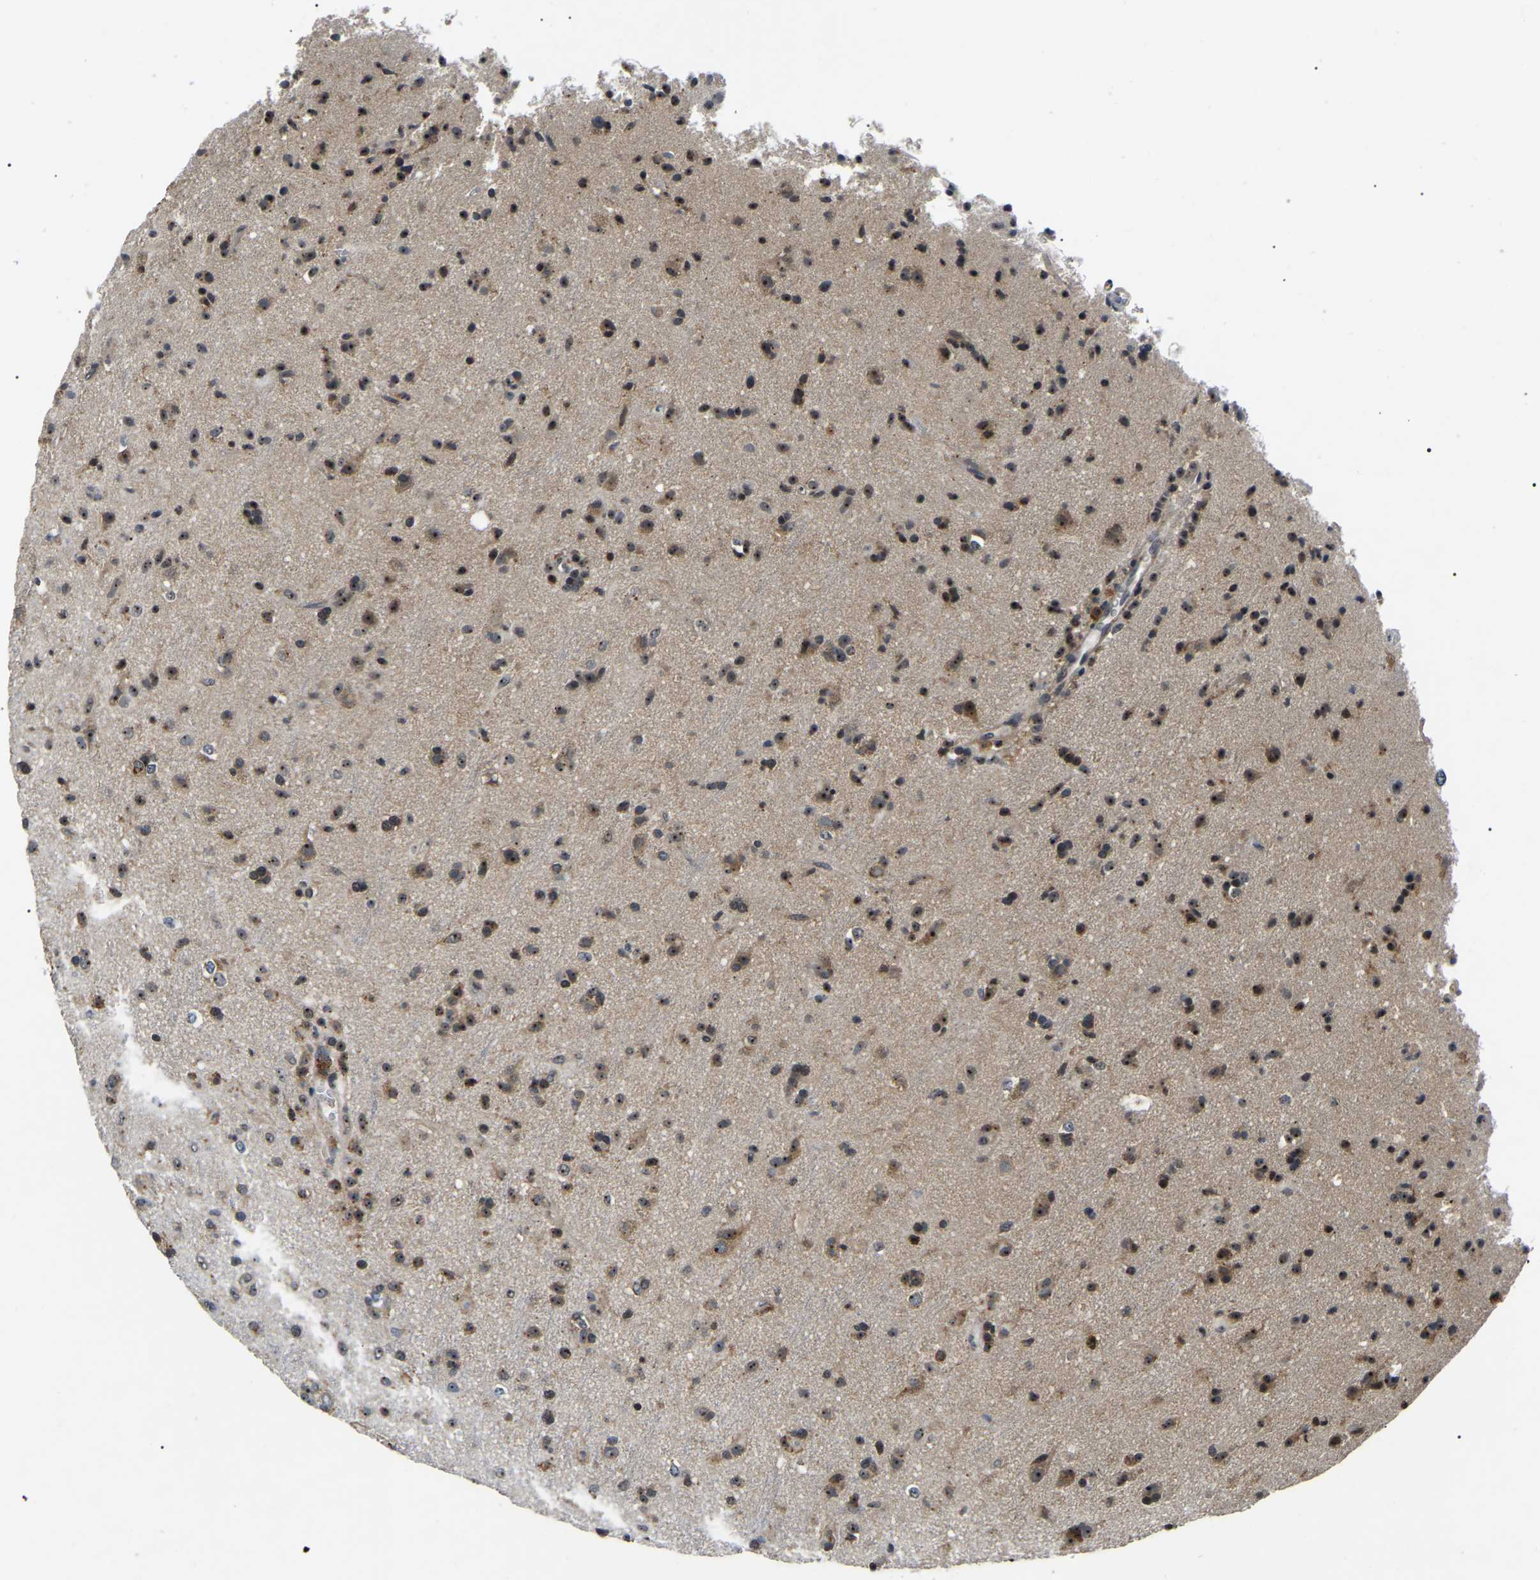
{"staining": {"intensity": "moderate", "quantity": ">75%", "location": "cytoplasmic/membranous,nuclear"}, "tissue": "glioma", "cell_type": "Tumor cells", "image_type": "cancer", "snomed": [{"axis": "morphology", "description": "Glioma, malignant, Low grade"}, {"axis": "topography", "description": "Brain"}], "caption": "Protein expression analysis of glioma reveals moderate cytoplasmic/membranous and nuclear positivity in approximately >75% of tumor cells. The staining was performed using DAB (3,3'-diaminobenzidine), with brown indicating positive protein expression. Nuclei are stained blue with hematoxylin.", "gene": "RBM28", "patient": {"sex": "male", "age": 65}}